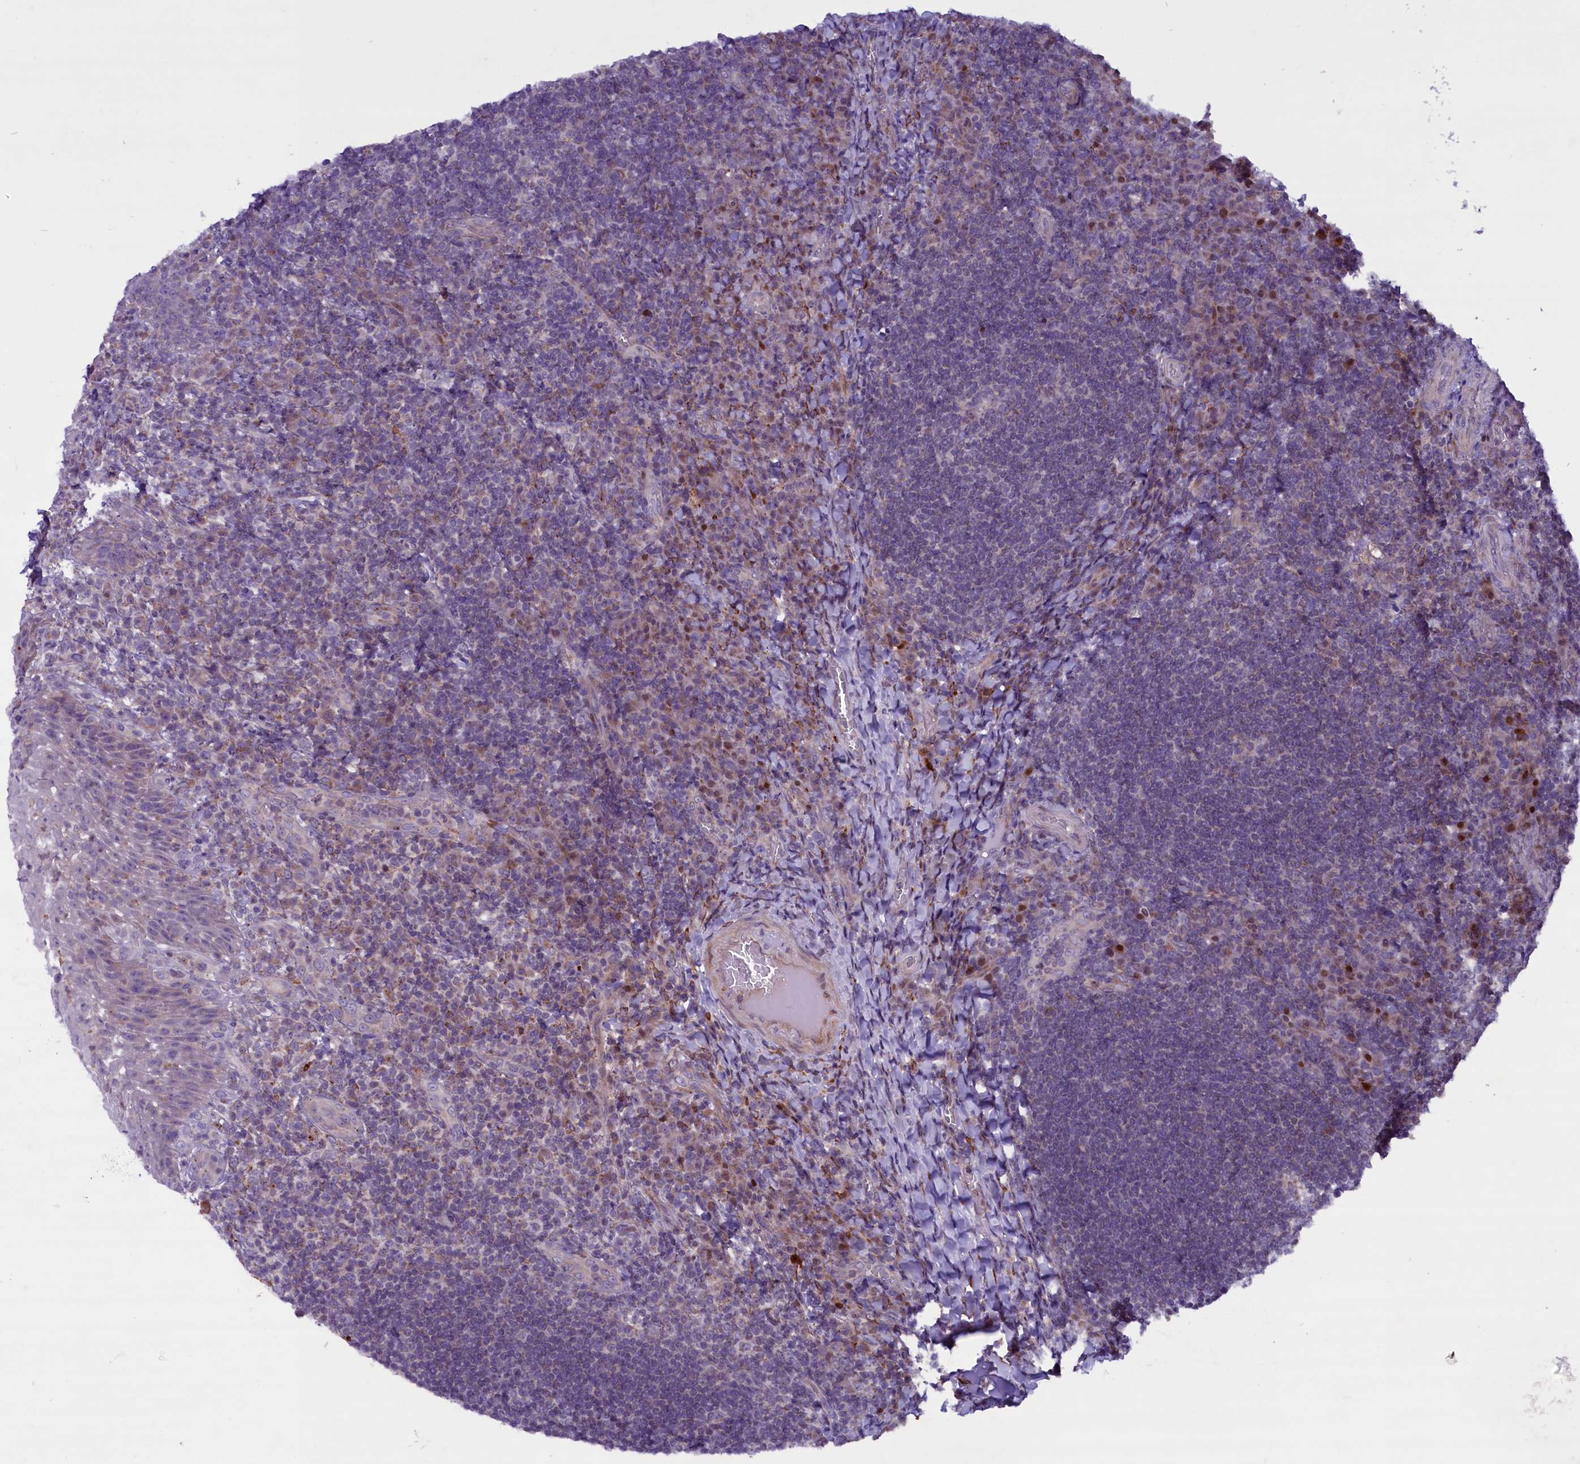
{"staining": {"intensity": "weak", "quantity": "<25%", "location": "cytoplasmic/membranous"}, "tissue": "tonsil", "cell_type": "Germinal center cells", "image_type": "normal", "snomed": [{"axis": "morphology", "description": "Normal tissue, NOS"}, {"axis": "topography", "description": "Tonsil"}], "caption": "The immunohistochemistry histopathology image has no significant expression in germinal center cells of tonsil. (Brightfield microscopy of DAB (3,3'-diaminobenzidine) immunohistochemistry (IHC) at high magnification).", "gene": "MIEF2", "patient": {"sex": "male", "age": 17}}